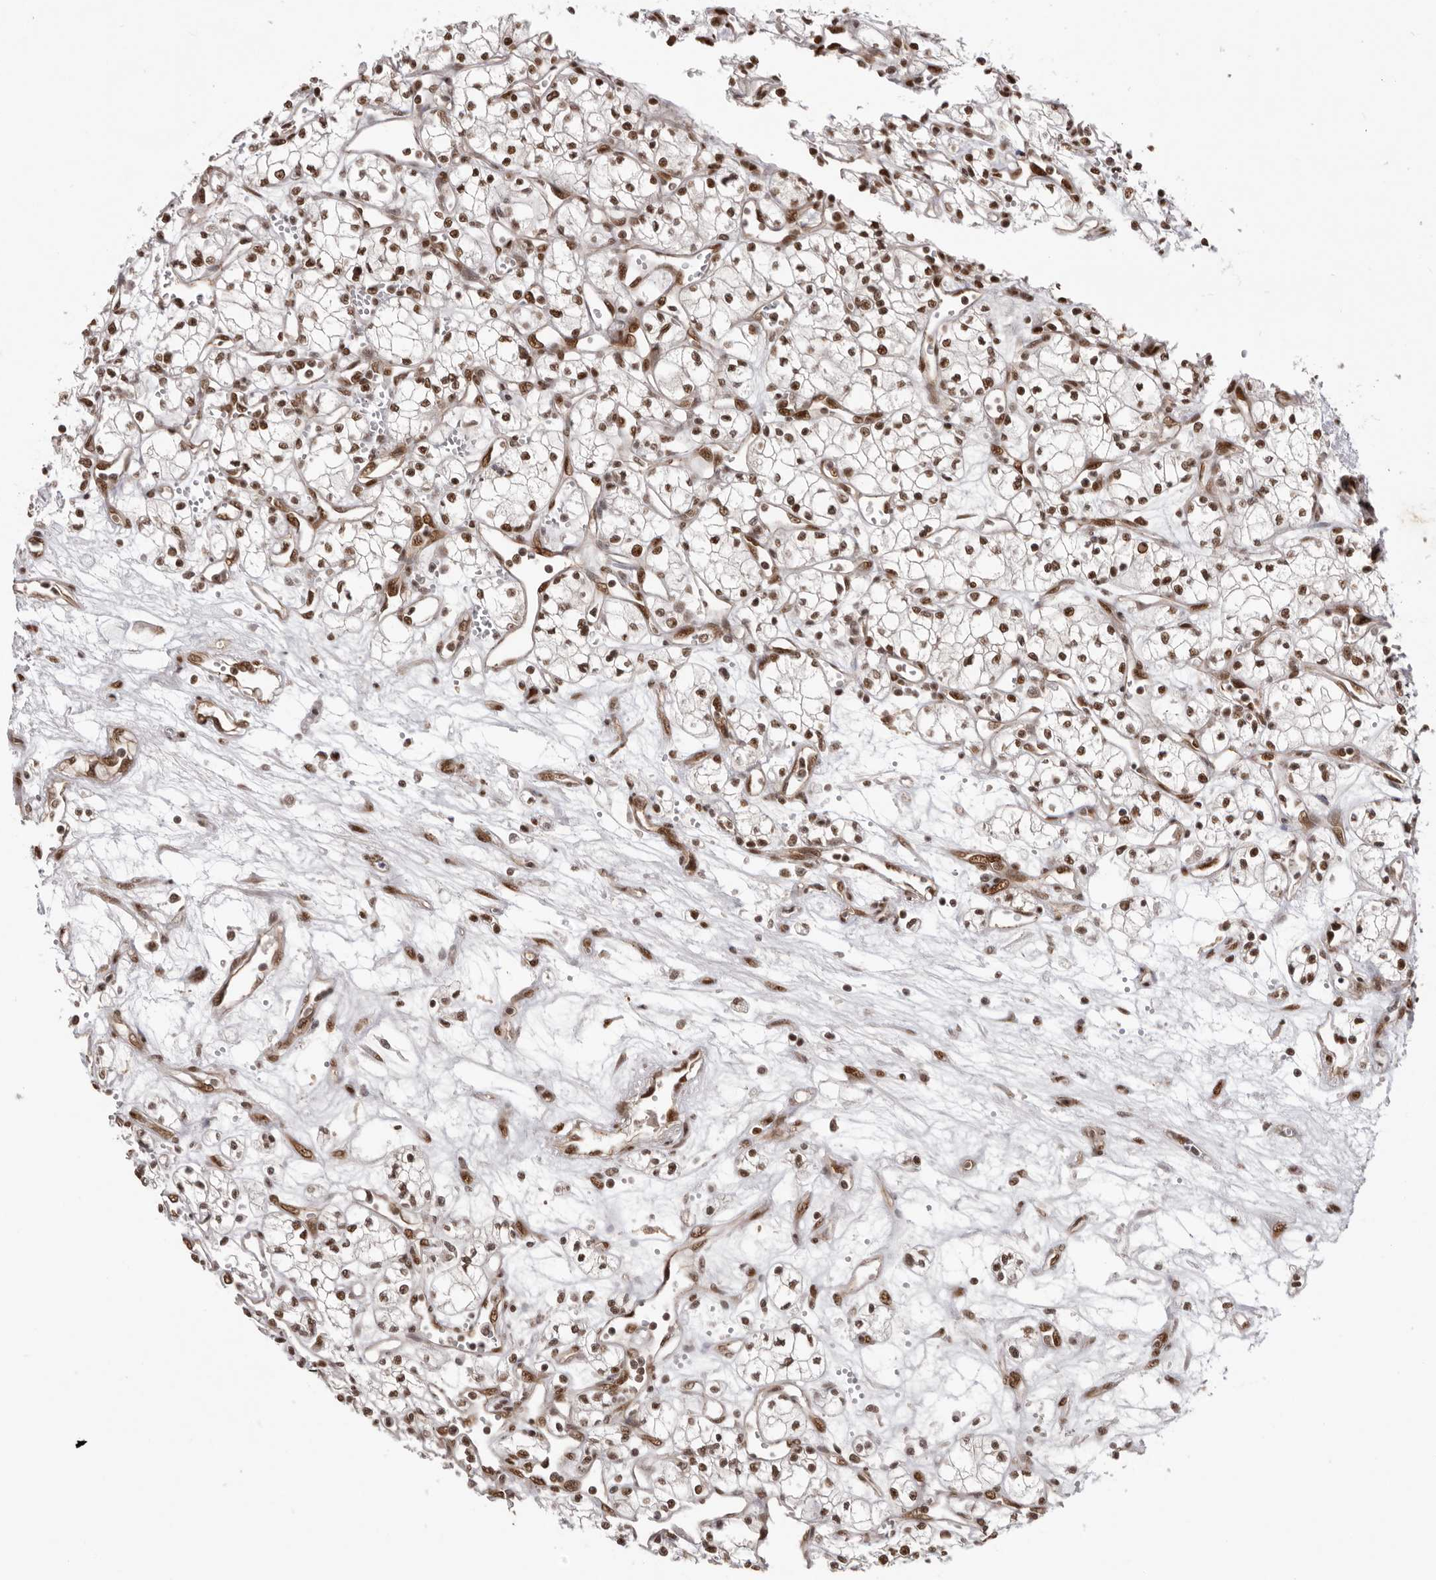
{"staining": {"intensity": "strong", "quantity": ">75%", "location": "nuclear"}, "tissue": "renal cancer", "cell_type": "Tumor cells", "image_type": "cancer", "snomed": [{"axis": "morphology", "description": "Adenocarcinoma, NOS"}, {"axis": "topography", "description": "Kidney"}], "caption": "A high amount of strong nuclear expression is identified in about >75% of tumor cells in renal adenocarcinoma tissue.", "gene": "CHTOP", "patient": {"sex": "male", "age": 59}}